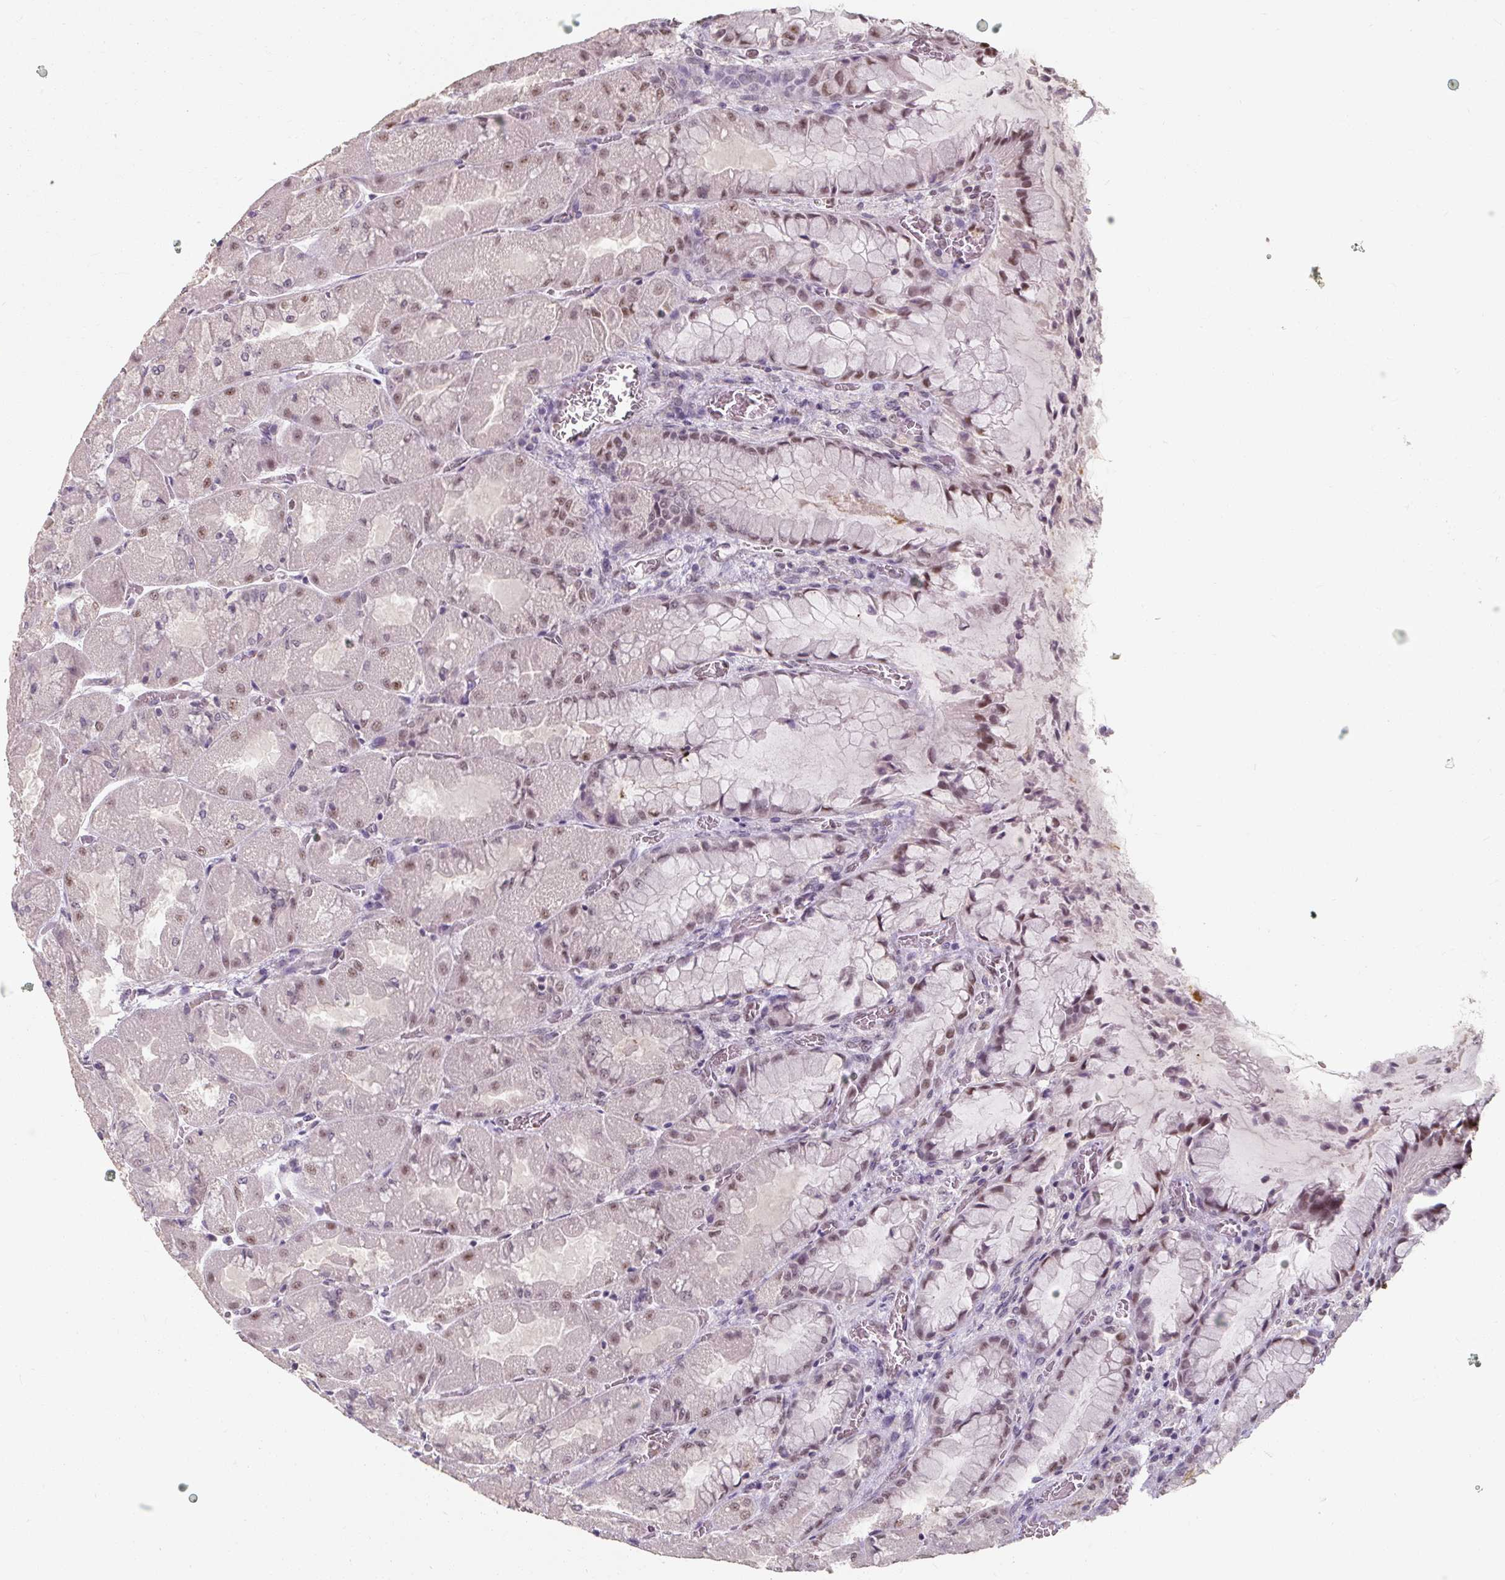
{"staining": {"intensity": "moderate", "quantity": "25%-75%", "location": "nuclear"}, "tissue": "stomach", "cell_type": "Glandular cells", "image_type": "normal", "snomed": [{"axis": "morphology", "description": "Normal tissue, NOS"}, {"axis": "topography", "description": "Stomach"}], "caption": "Glandular cells show medium levels of moderate nuclear positivity in approximately 25%-75% of cells in normal stomach. The staining is performed using DAB brown chromogen to label protein expression. The nuclei are counter-stained blue using hematoxylin.", "gene": "ENSG00000291316", "patient": {"sex": "female", "age": 61}}